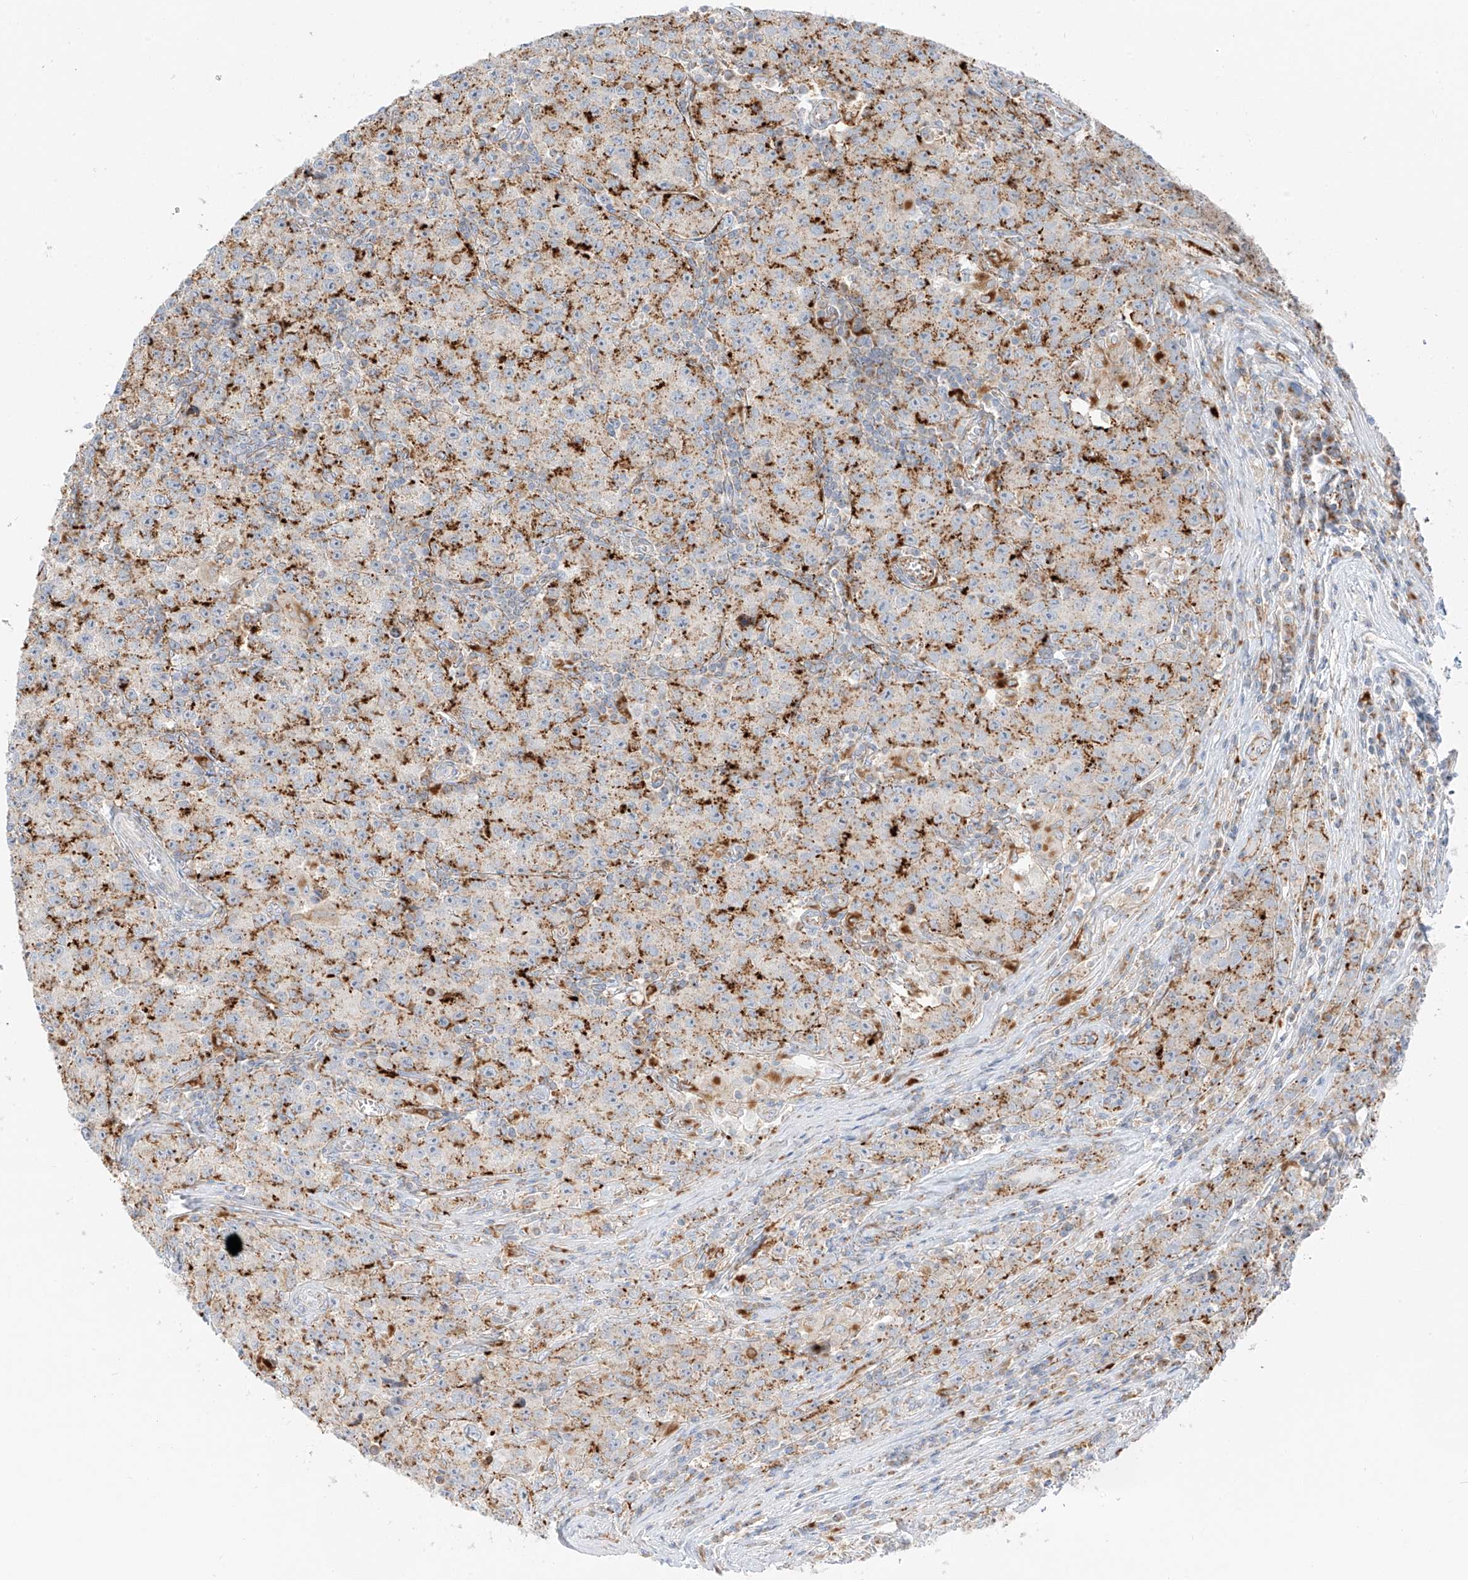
{"staining": {"intensity": "strong", "quantity": "25%-75%", "location": "cytoplasmic/membranous"}, "tissue": "testis cancer", "cell_type": "Tumor cells", "image_type": "cancer", "snomed": [{"axis": "morphology", "description": "Seminoma, NOS"}, {"axis": "morphology", "description": "Carcinoma, Embryonal, NOS"}, {"axis": "topography", "description": "Testis"}], "caption": "Human testis cancer stained for a protein (brown) displays strong cytoplasmic/membranous positive expression in approximately 25%-75% of tumor cells.", "gene": "SLC35F6", "patient": {"sex": "male", "age": 43}}